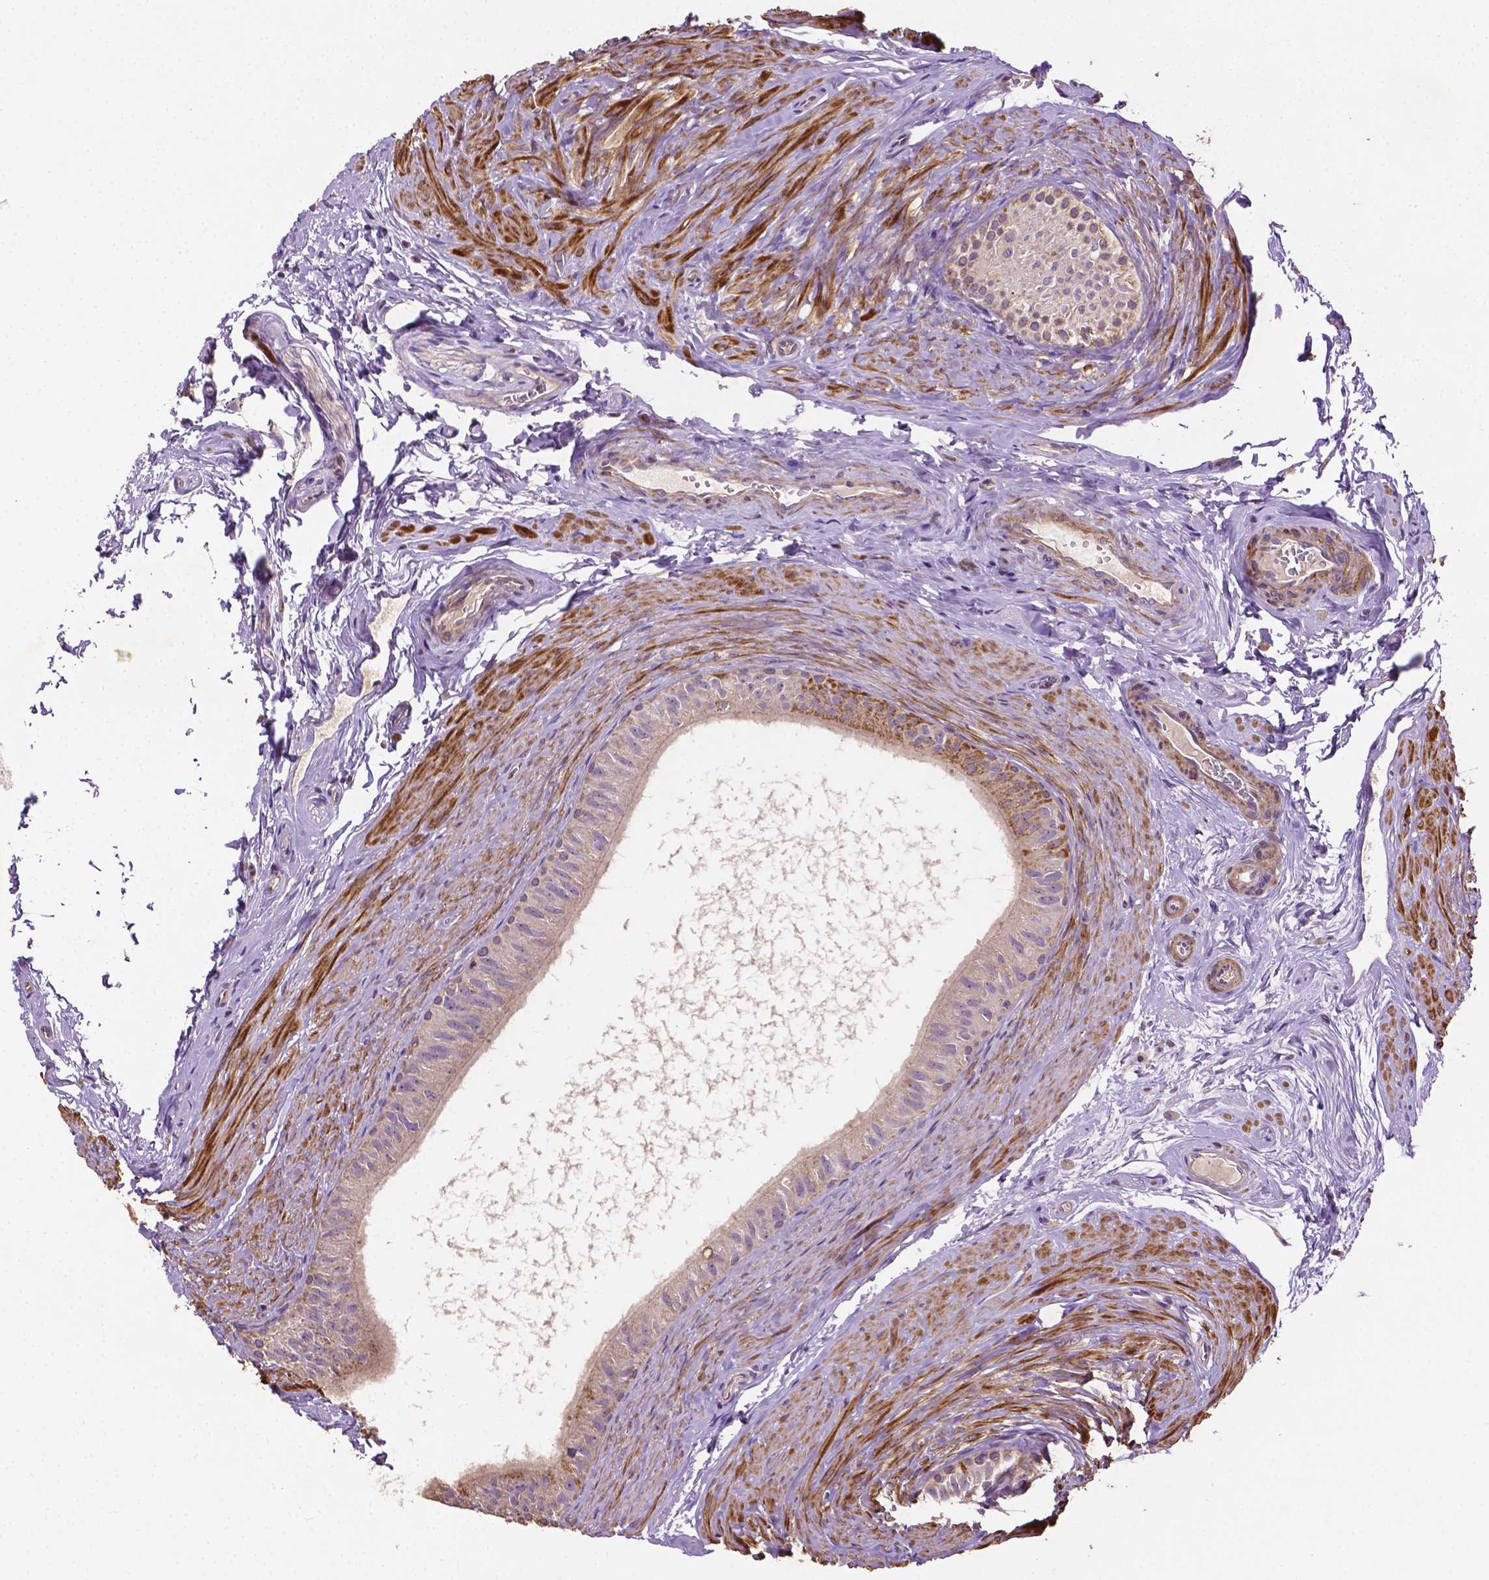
{"staining": {"intensity": "moderate", "quantity": "<25%", "location": "cytoplasmic/membranous"}, "tissue": "epididymis", "cell_type": "Glandular cells", "image_type": "normal", "snomed": [{"axis": "morphology", "description": "Normal tissue, NOS"}, {"axis": "topography", "description": "Epididymis"}], "caption": "Protein staining shows moderate cytoplasmic/membranous staining in about <25% of glandular cells in normal epididymis. The staining was performed using DAB (3,3'-diaminobenzidine) to visualize the protein expression in brown, while the nuclei were stained in blue with hematoxylin (Magnification: 20x).", "gene": "LRR1", "patient": {"sex": "male", "age": 36}}